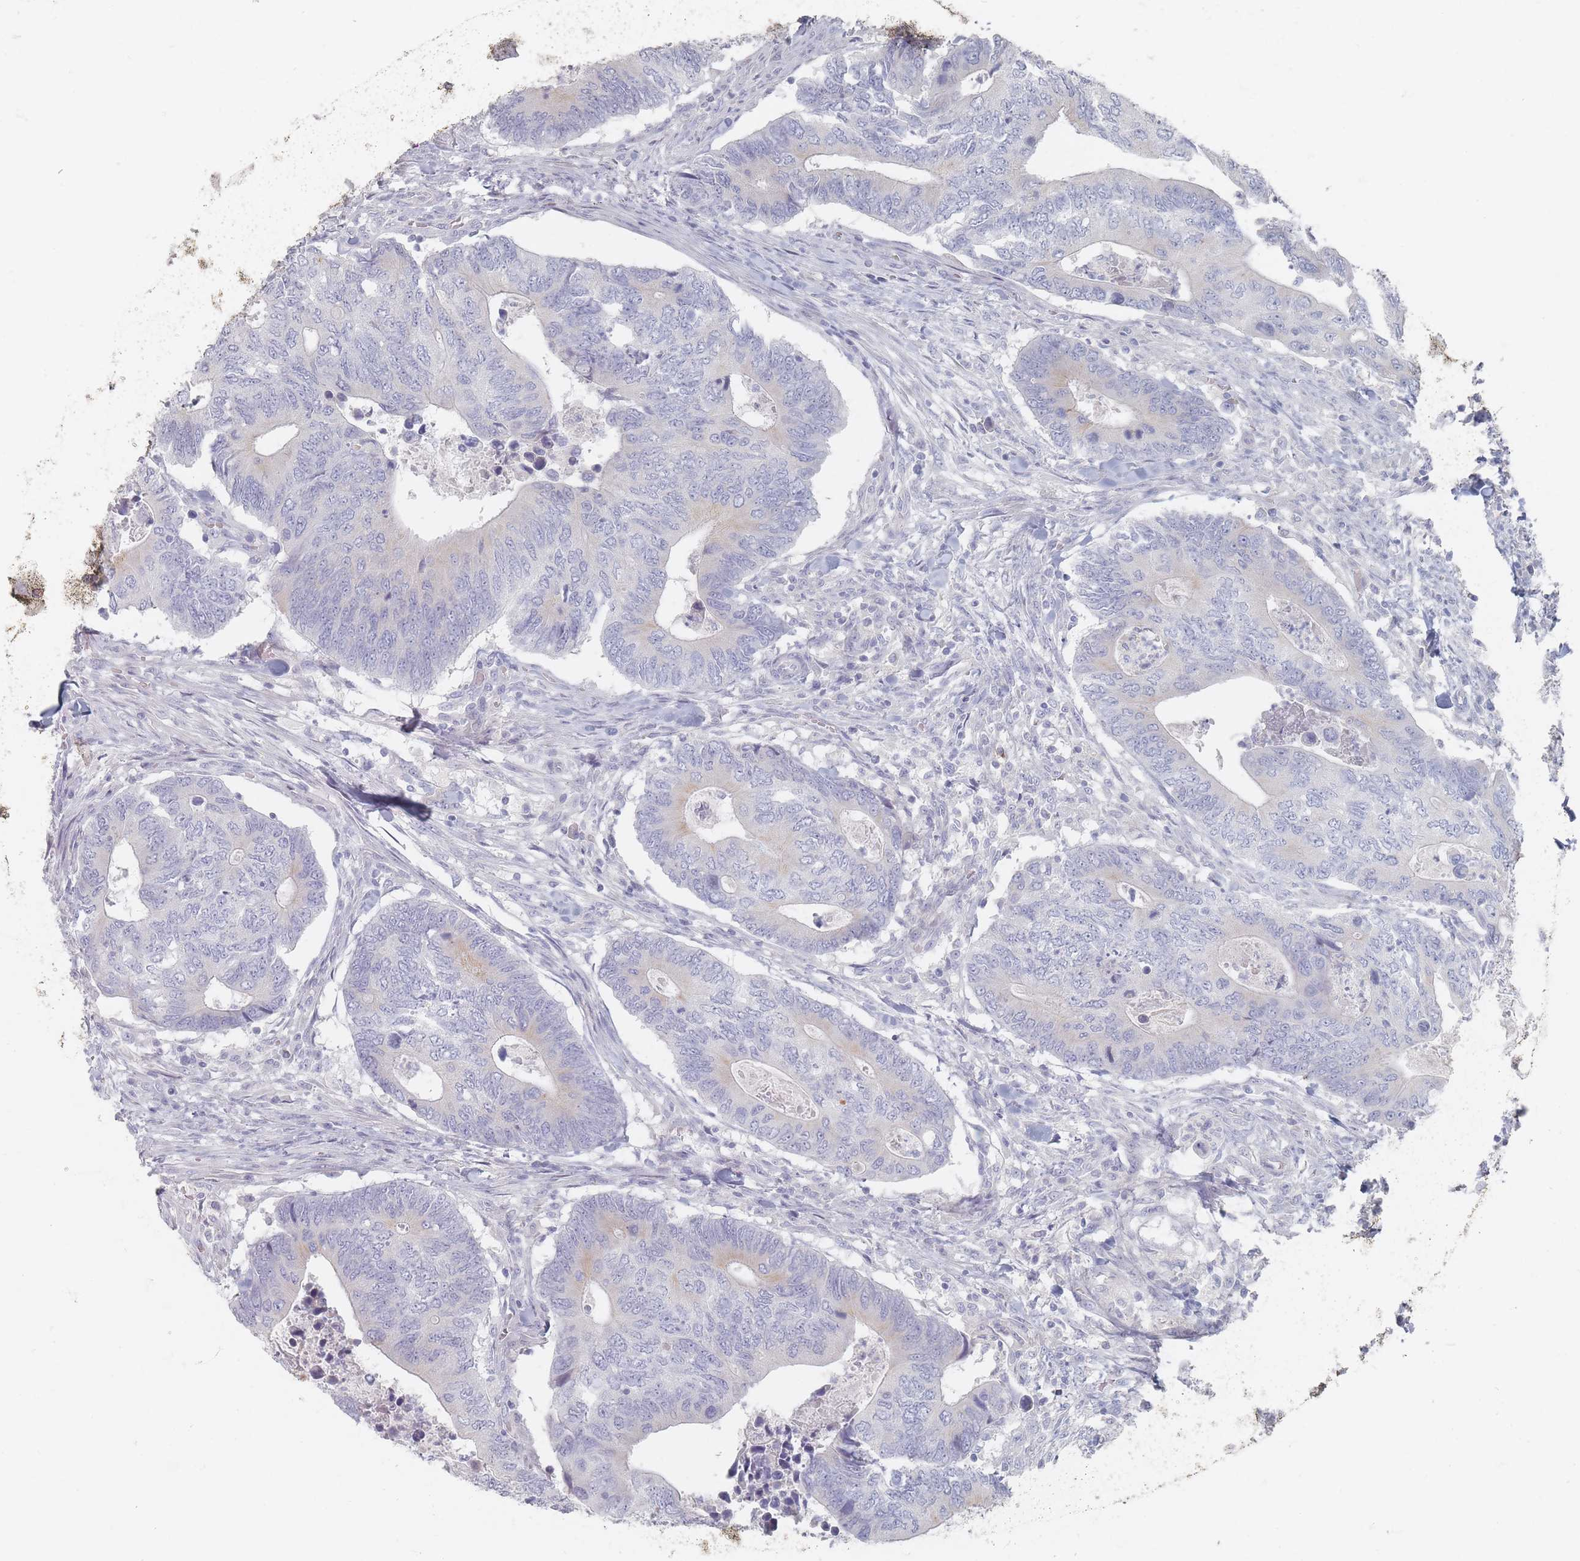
{"staining": {"intensity": "negative", "quantity": "none", "location": "none"}, "tissue": "colorectal cancer", "cell_type": "Tumor cells", "image_type": "cancer", "snomed": [{"axis": "morphology", "description": "Adenocarcinoma, NOS"}, {"axis": "topography", "description": "Colon"}], "caption": "High power microscopy histopathology image of an immunohistochemistry (IHC) image of colorectal cancer, revealing no significant positivity in tumor cells. The staining was performed using DAB (3,3'-diaminobenzidine) to visualize the protein expression in brown, while the nuclei were stained in blue with hematoxylin (Magnification: 20x).", "gene": "CD37", "patient": {"sex": "male", "age": 87}}